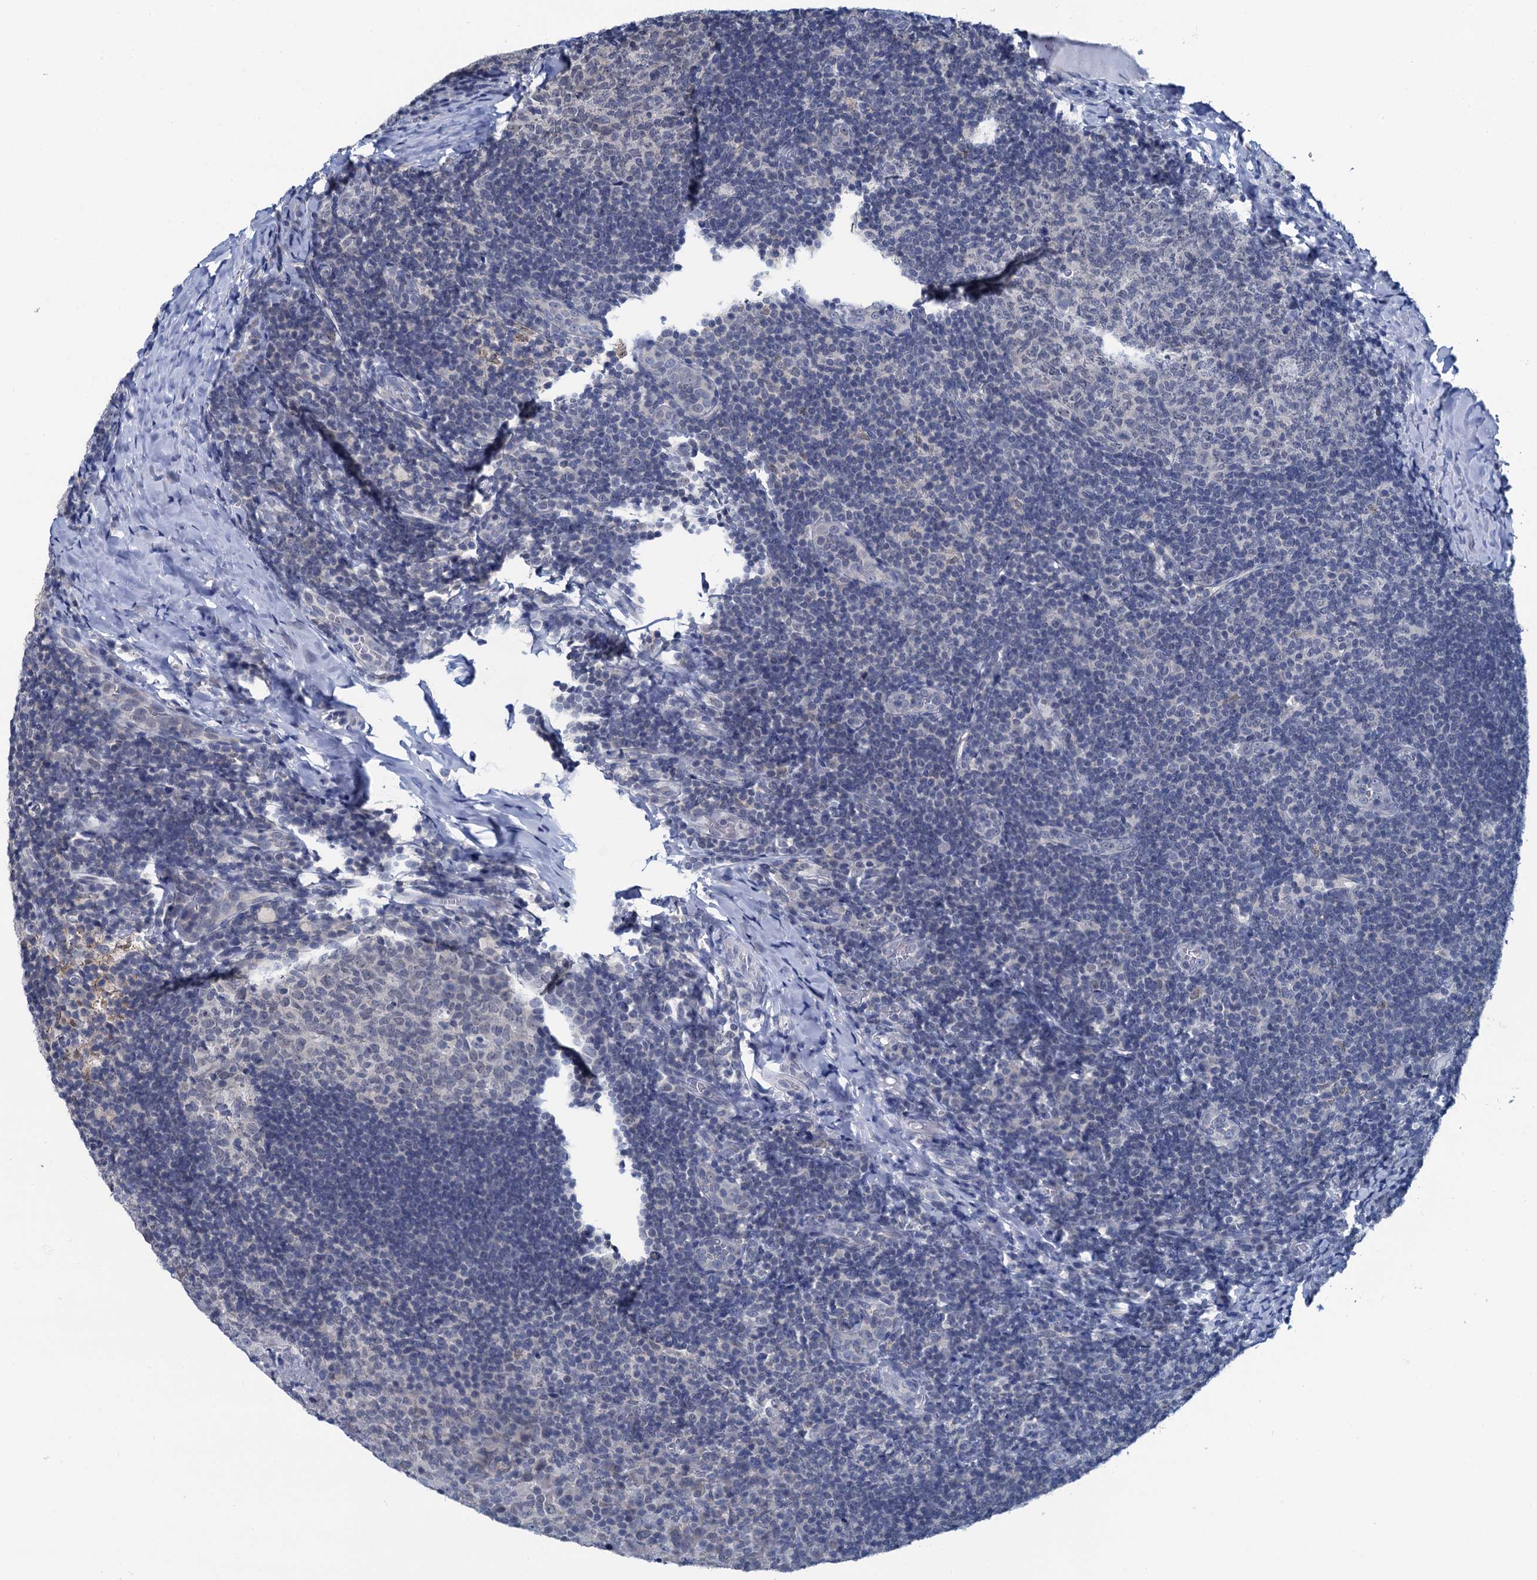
{"staining": {"intensity": "negative", "quantity": "none", "location": "none"}, "tissue": "tonsil", "cell_type": "Germinal center cells", "image_type": "normal", "snomed": [{"axis": "morphology", "description": "Normal tissue, NOS"}, {"axis": "topography", "description": "Tonsil"}], "caption": "Tonsil was stained to show a protein in brown. There is no significant expression in germinal center cells. (Stains: DAB (3,3'-diaminobenzidine) IHC with hematoxylin counter stain, Microscopy: brightfield microscopy at high magnification).", "gene": "MIOX", "patient": {"sex": "male", "age": 17}}